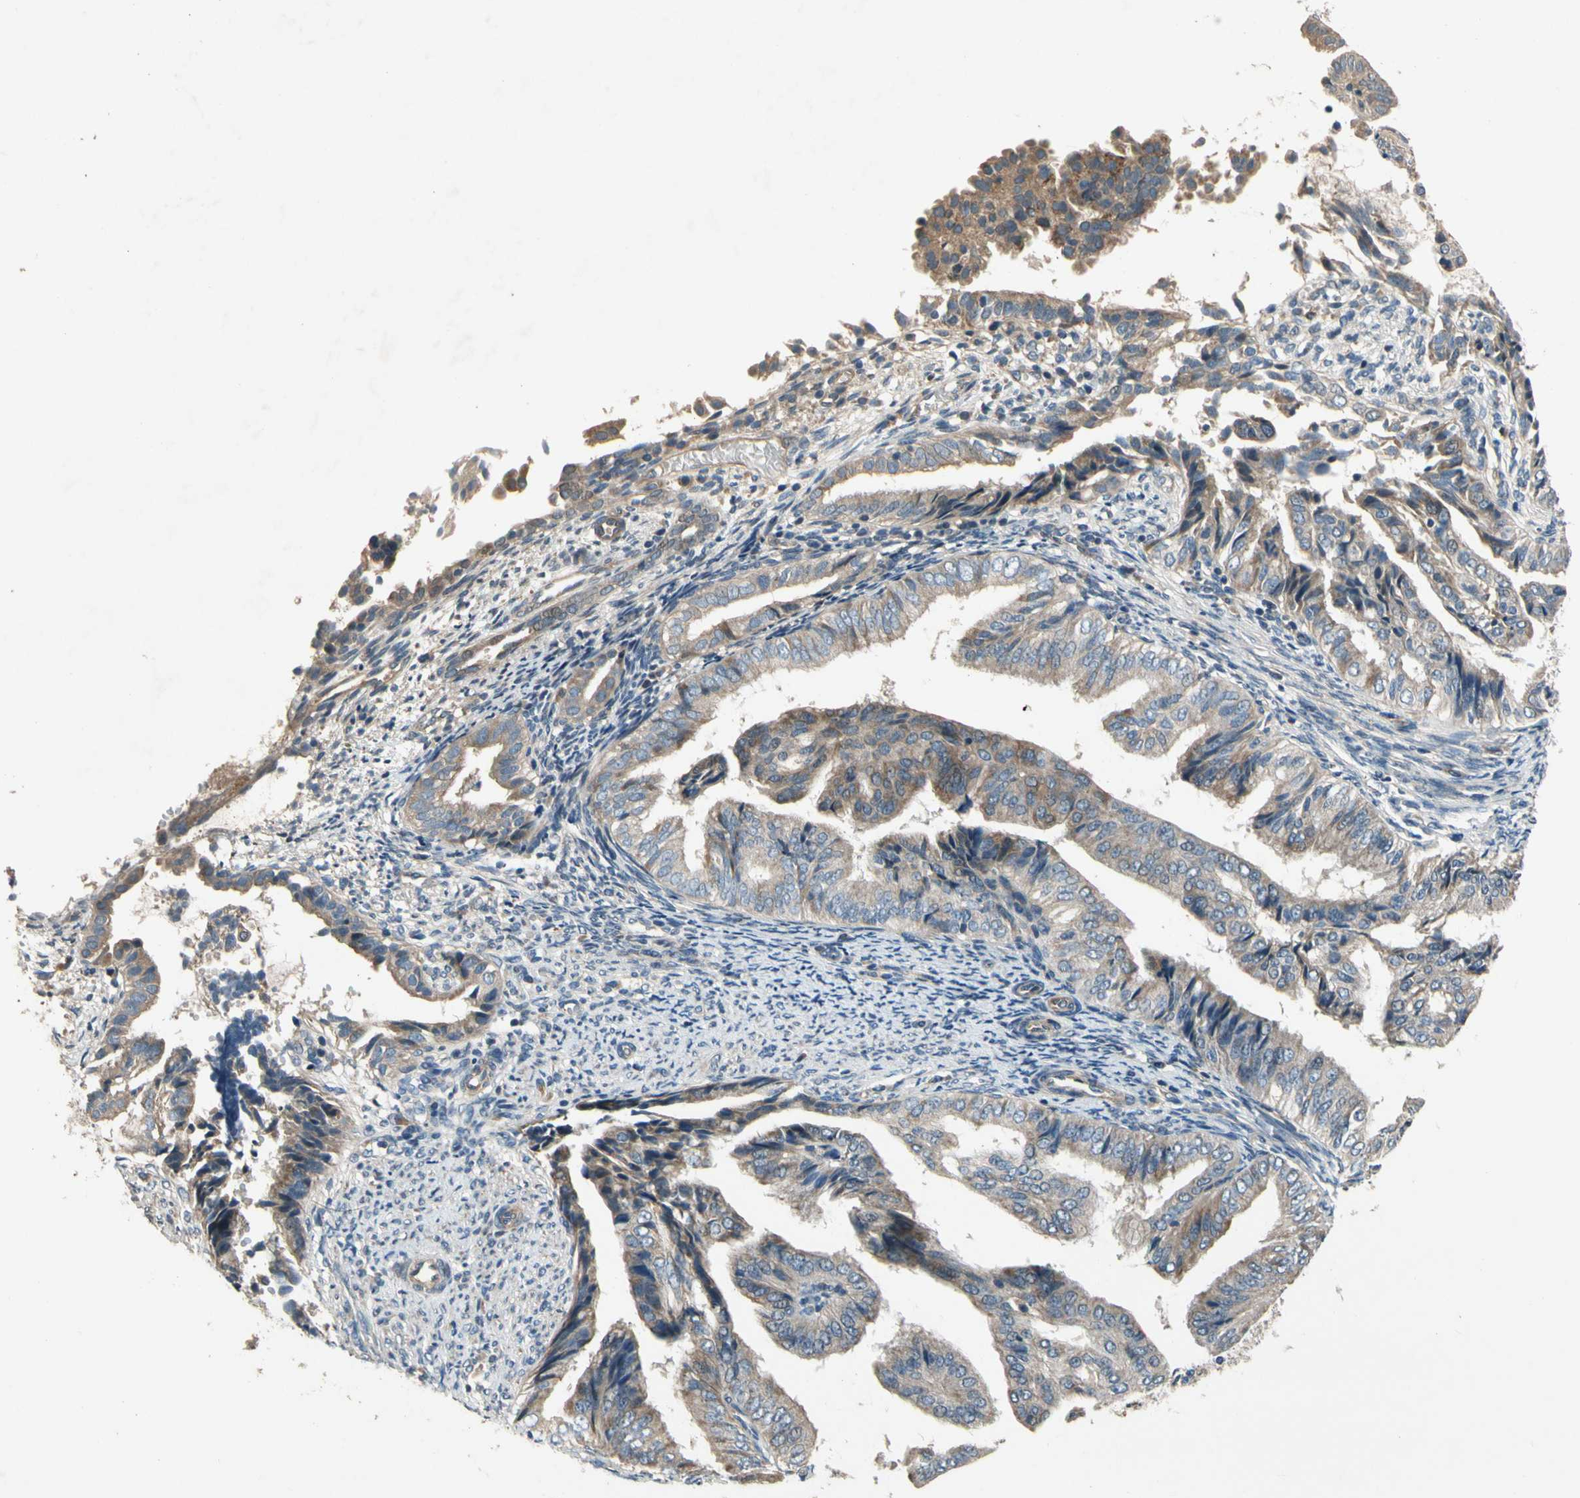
{"staining": {"intensity": "weak", "quantity": ">75%", "location": "cytoplasmic/membranous"}, "tissue": "endometrial cancer", "cell_type": "Tumor cells", "image_type": "cancer", "snomed": [{"axis": "morphology", "description": "Adenocarcinoma, NOS"}, {"axis": "topography", "description": "Endometrium"}], "caption": "High-magnification brightfield microscopy of endometrial adenocarcinoma stained with DAB (3,3'-diaminobenzidine) (brown) and counterstained with hematoxylin (blue). tumor cells exhibit weak cytoplasmic/membranous expression is identified in about>75% of cells. (Stains: DAB (3,3'-diaminobenzidine) in brown, nuclei in blue, Microscopy: brightfield microscopy at high magnification).", "gene": "ALKBH3", "patient": {"sex": "female", "age": 58}}